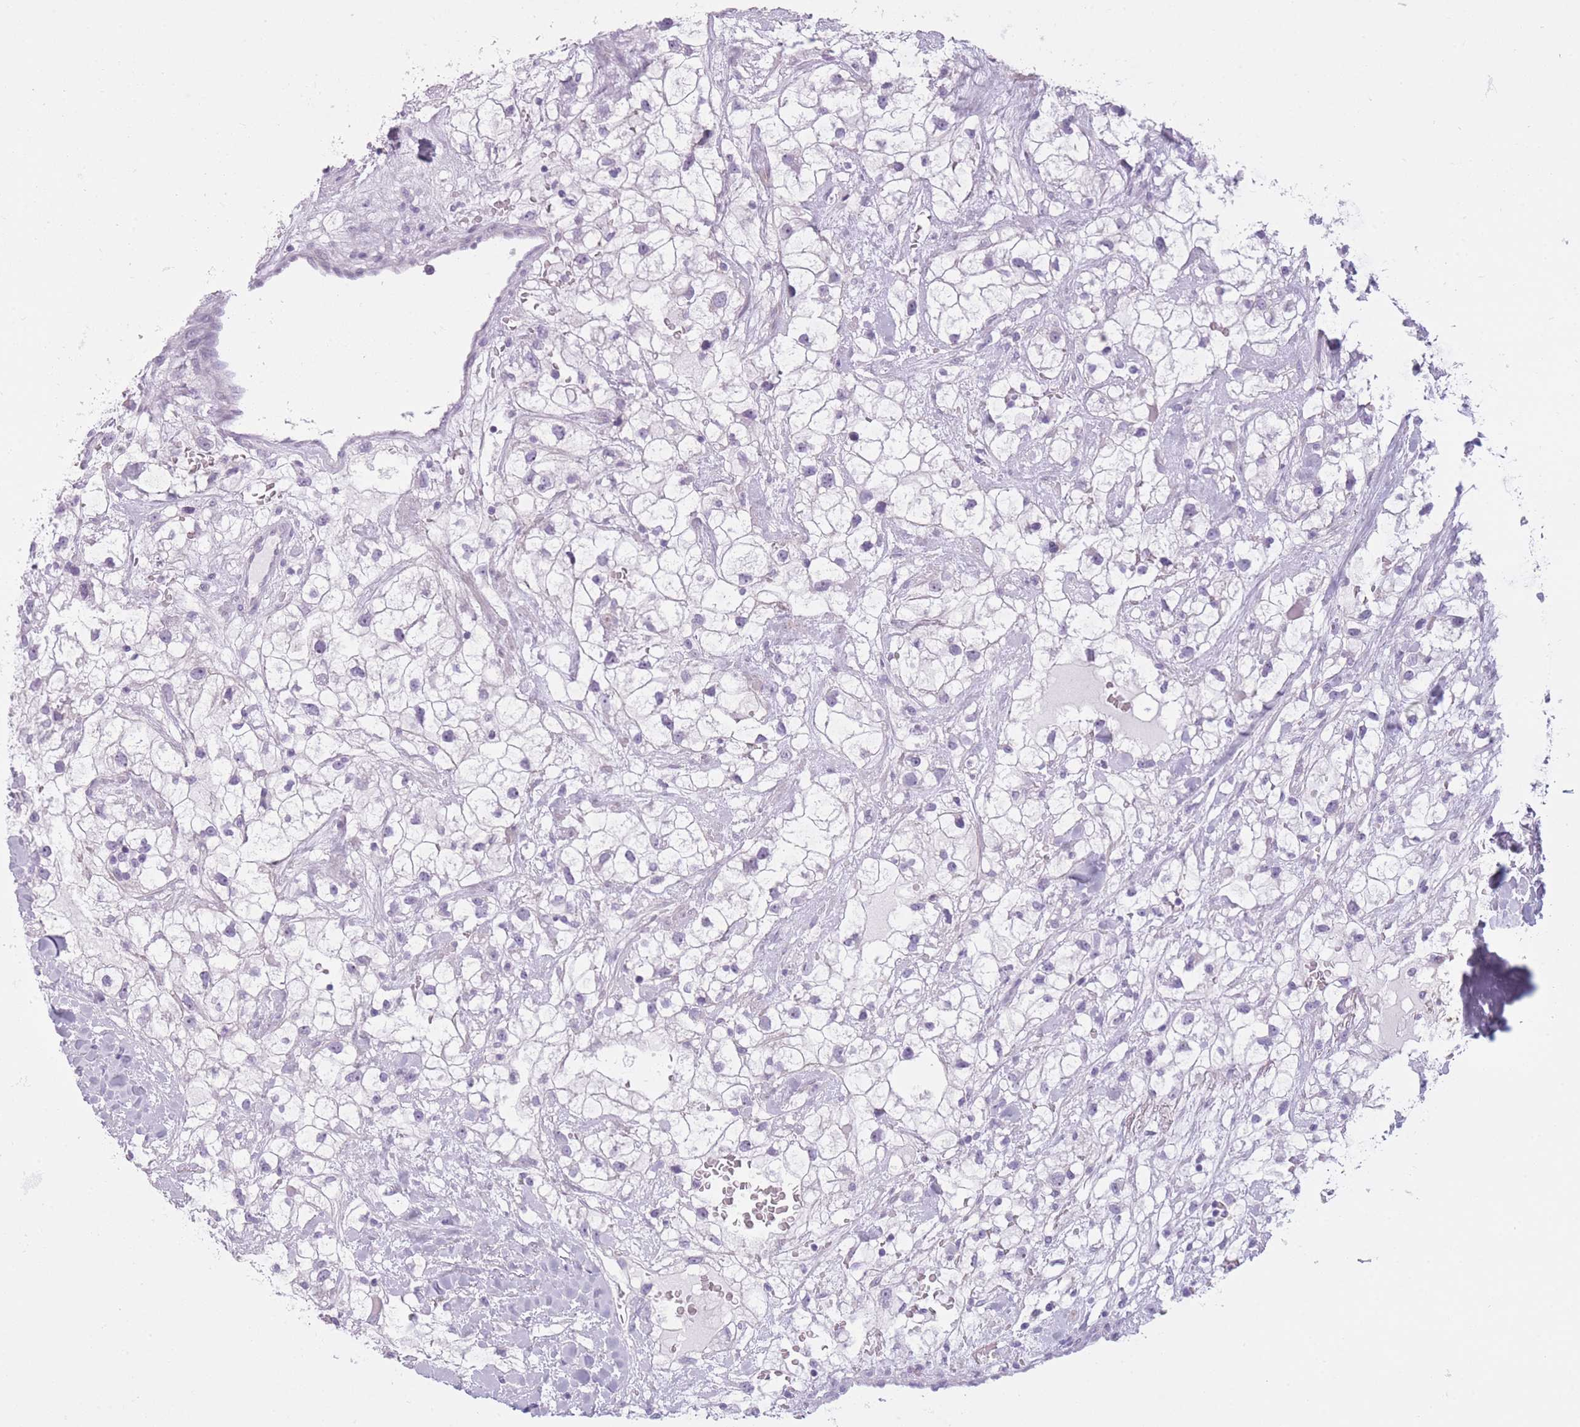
{"staining": {"intensity": "negative", "quantity": "none", "location": "none"}, "tissue": "renal cancer", "cell_type": "Tumor cells", "image_type": "cancer", "snomed": [{"axis": "morphology", "description": "Adenocarcinoma, NOS"}, {"axis": "topography", "description": "Kidney"}], "caption": "The photomicrograph shows no significant staining in tumor cells of renal cancer (adenocarcinoma).", "gene": "GOLGA6D", "patient": {"sex": "male", "age": 59}}